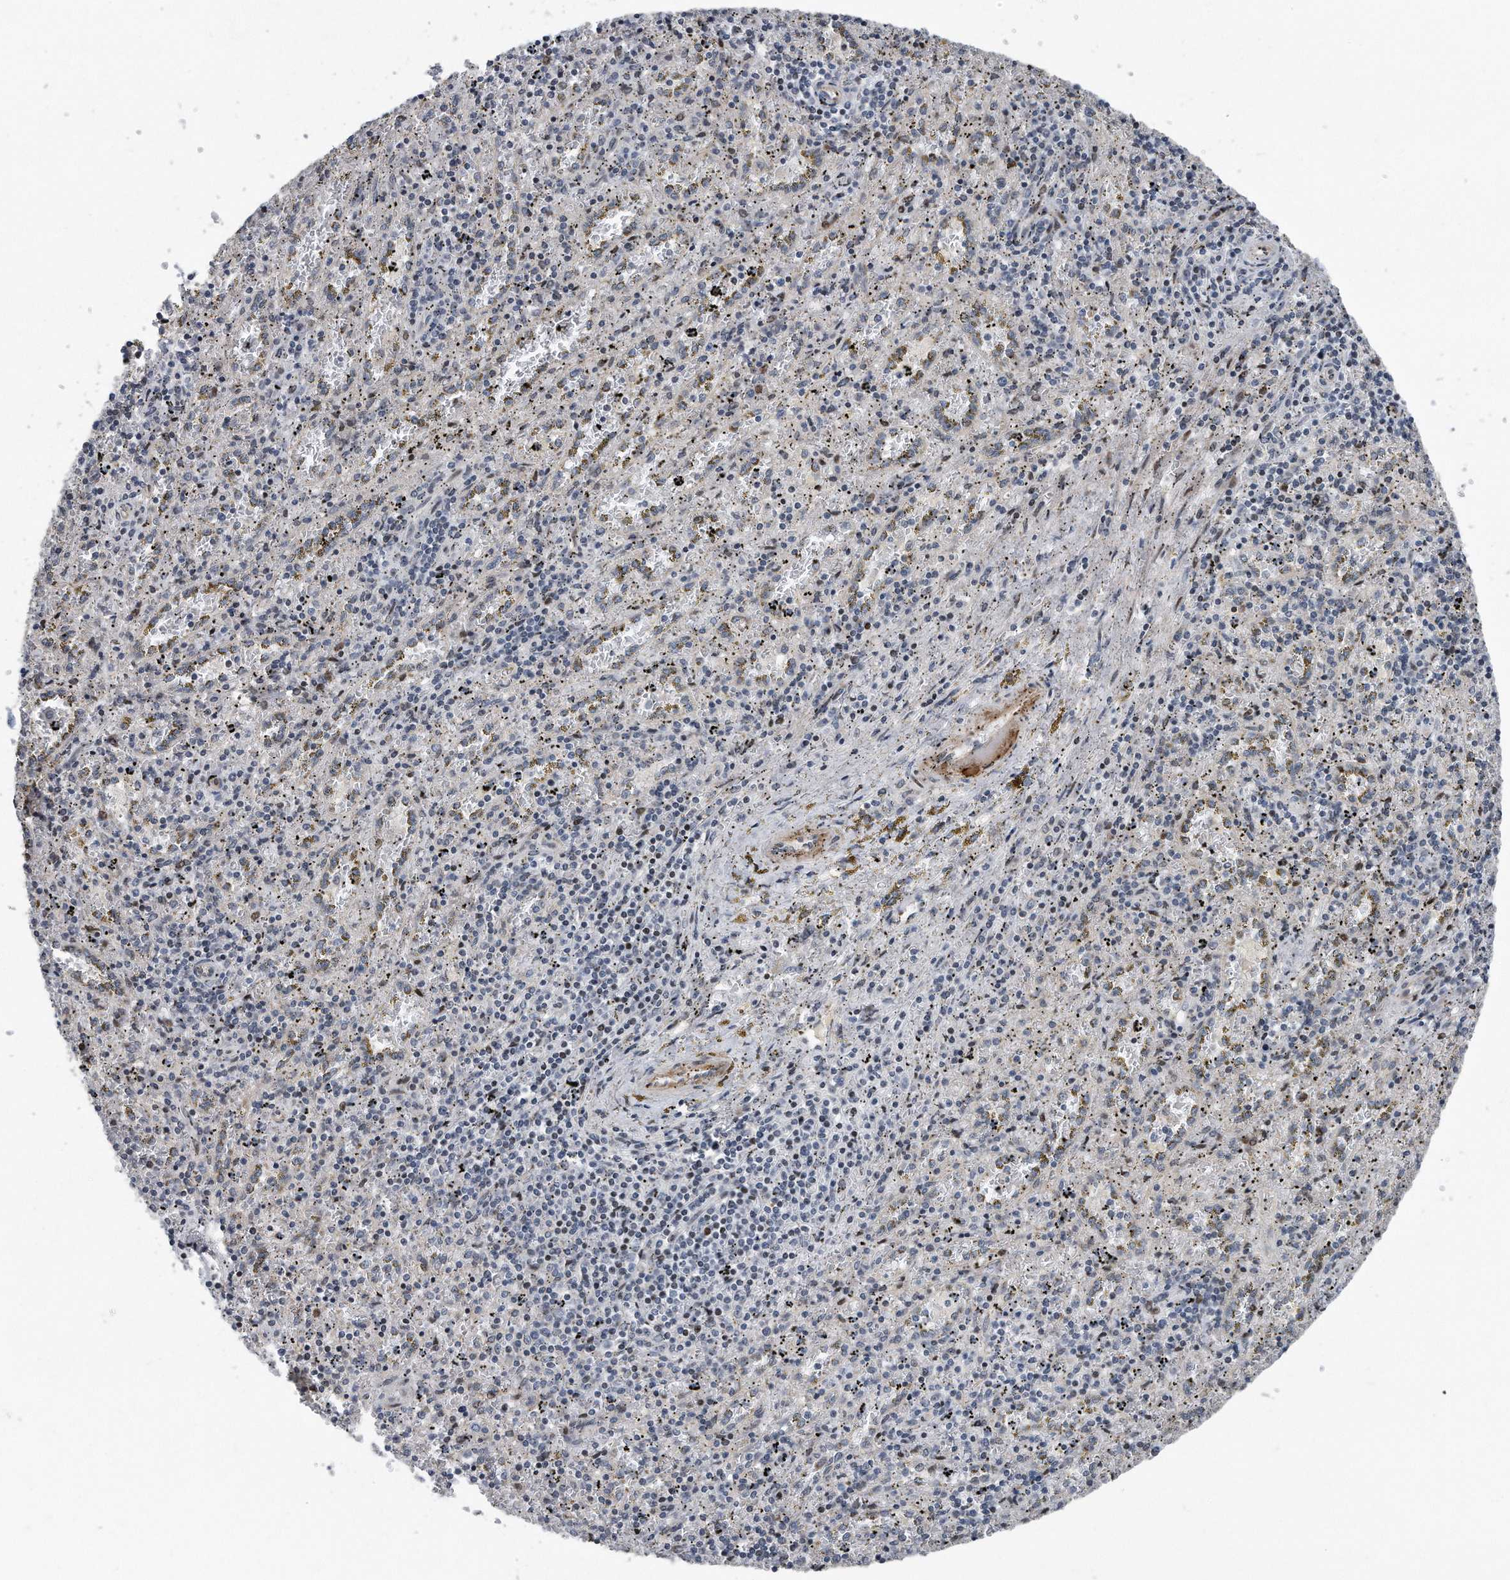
{"staining": {"intensity": "negative", "quantity": "none", "location": "none"}, "tissue": "spleen", "cell_type": "Cells in red pulp", "image_type": "normal", "snomed": [{"axis": "morphology", "description": "Normal tissue, NOS"}, {"axis": "topography", "description": "Spleen"}], "caption": "This is a histopathology image of immunohistochemistry staining of benign spleen, which shows no expression in cells in red pulp.", "gene": "DST", "patient": {"sex": "male", "age": 11}}